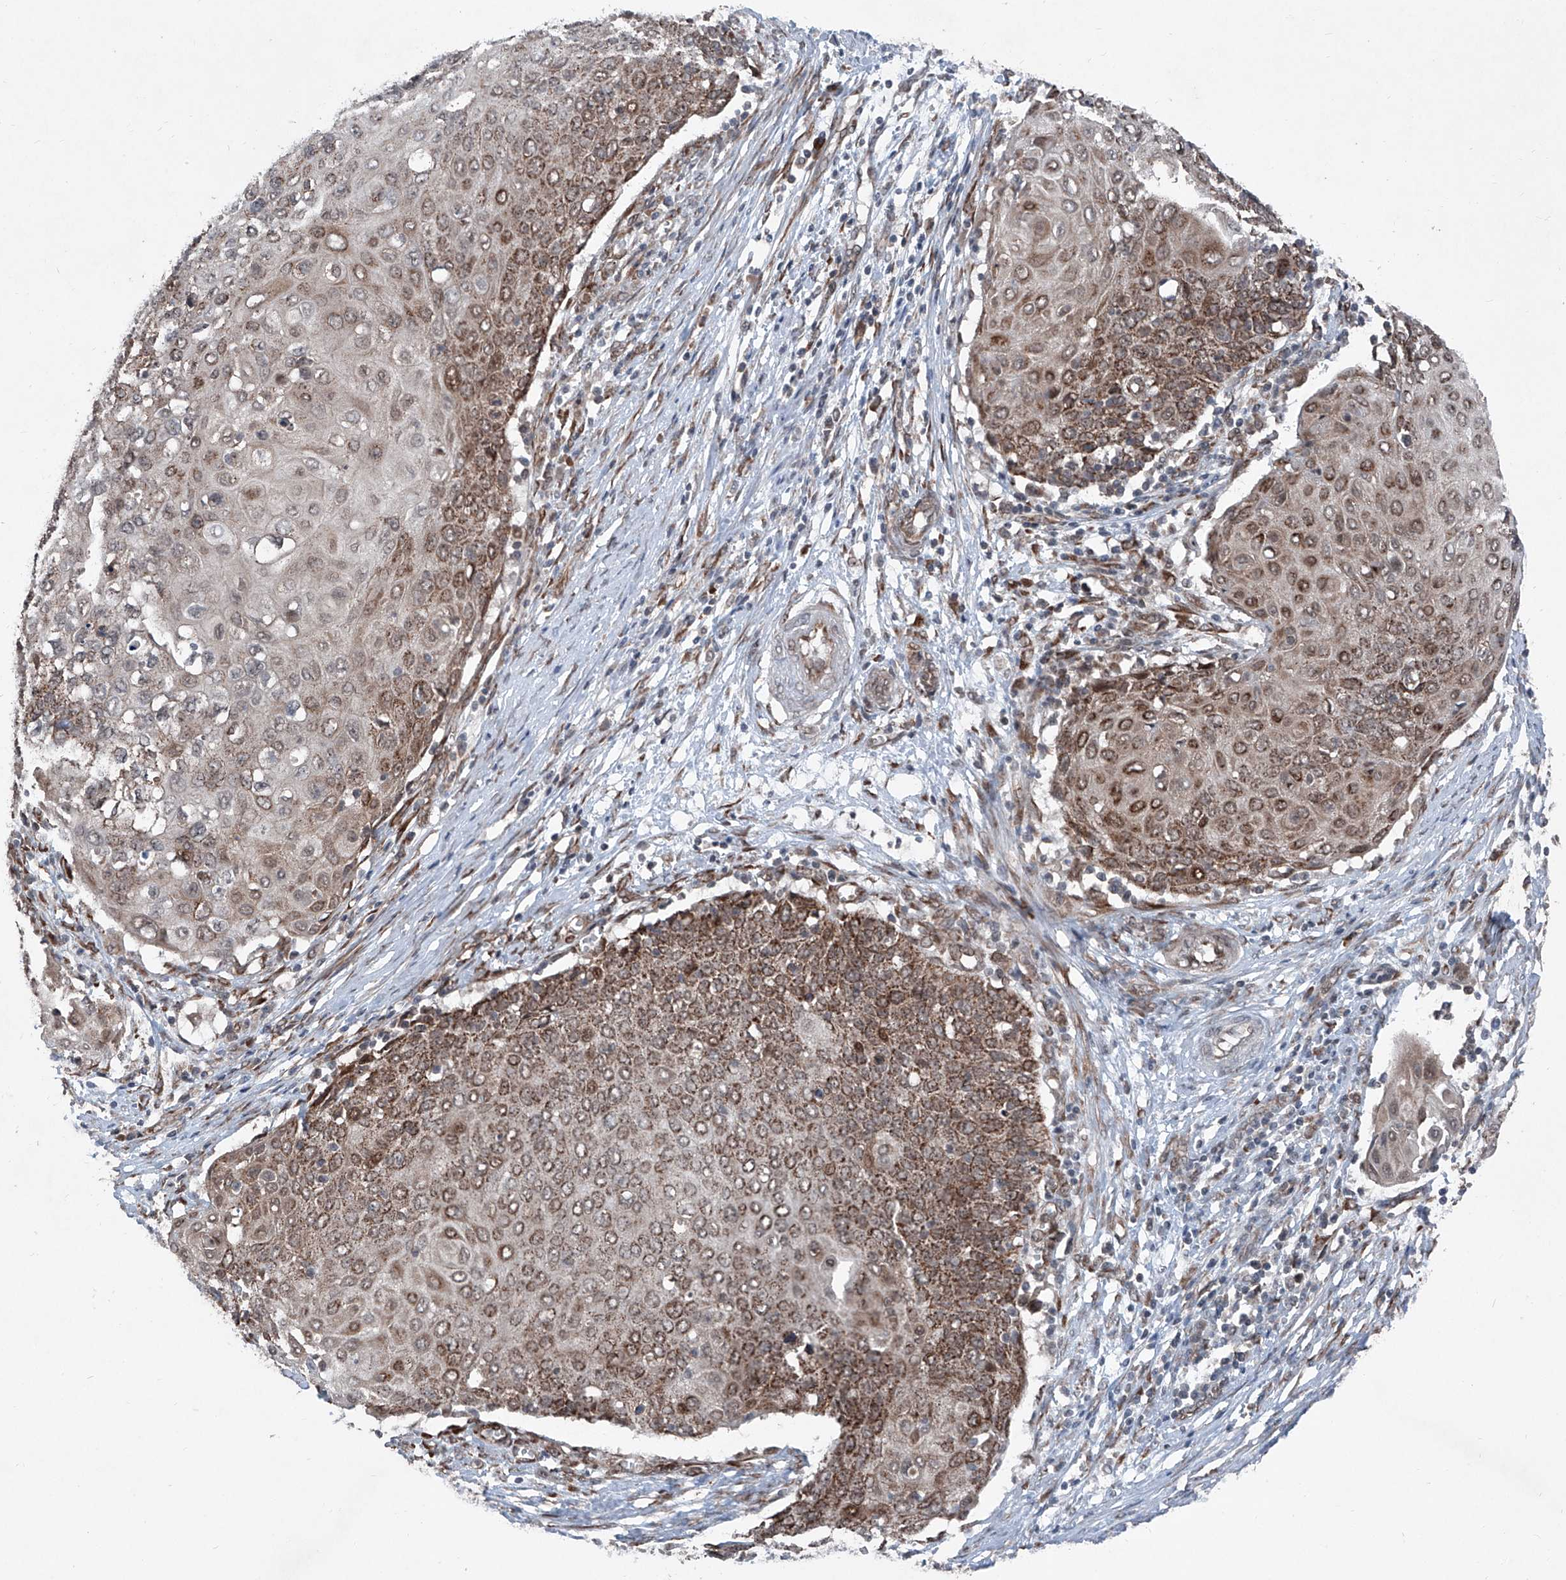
{"staining": {"intensity": "moderate", "quantity": ">75%", "location": "cytoplasmic/membranous"}, "tissue": "cervical cancer", "cell_type": "Tumor cells", "image_type": "cancer", "snomed": [{"axis": "morphology", "description": "Squamous cell carcinoma, NOS"}, {"axis": "topography", "description": "Cervix"}], "caption": "Moderate cytoplasmic/membranous staining for a protein is appreciated in about >75% of tumor cells of cervical cancer using immunohistochemistry (IHC).", "gene": "COA7", "patient": {"sex": "female", "age": 39}}